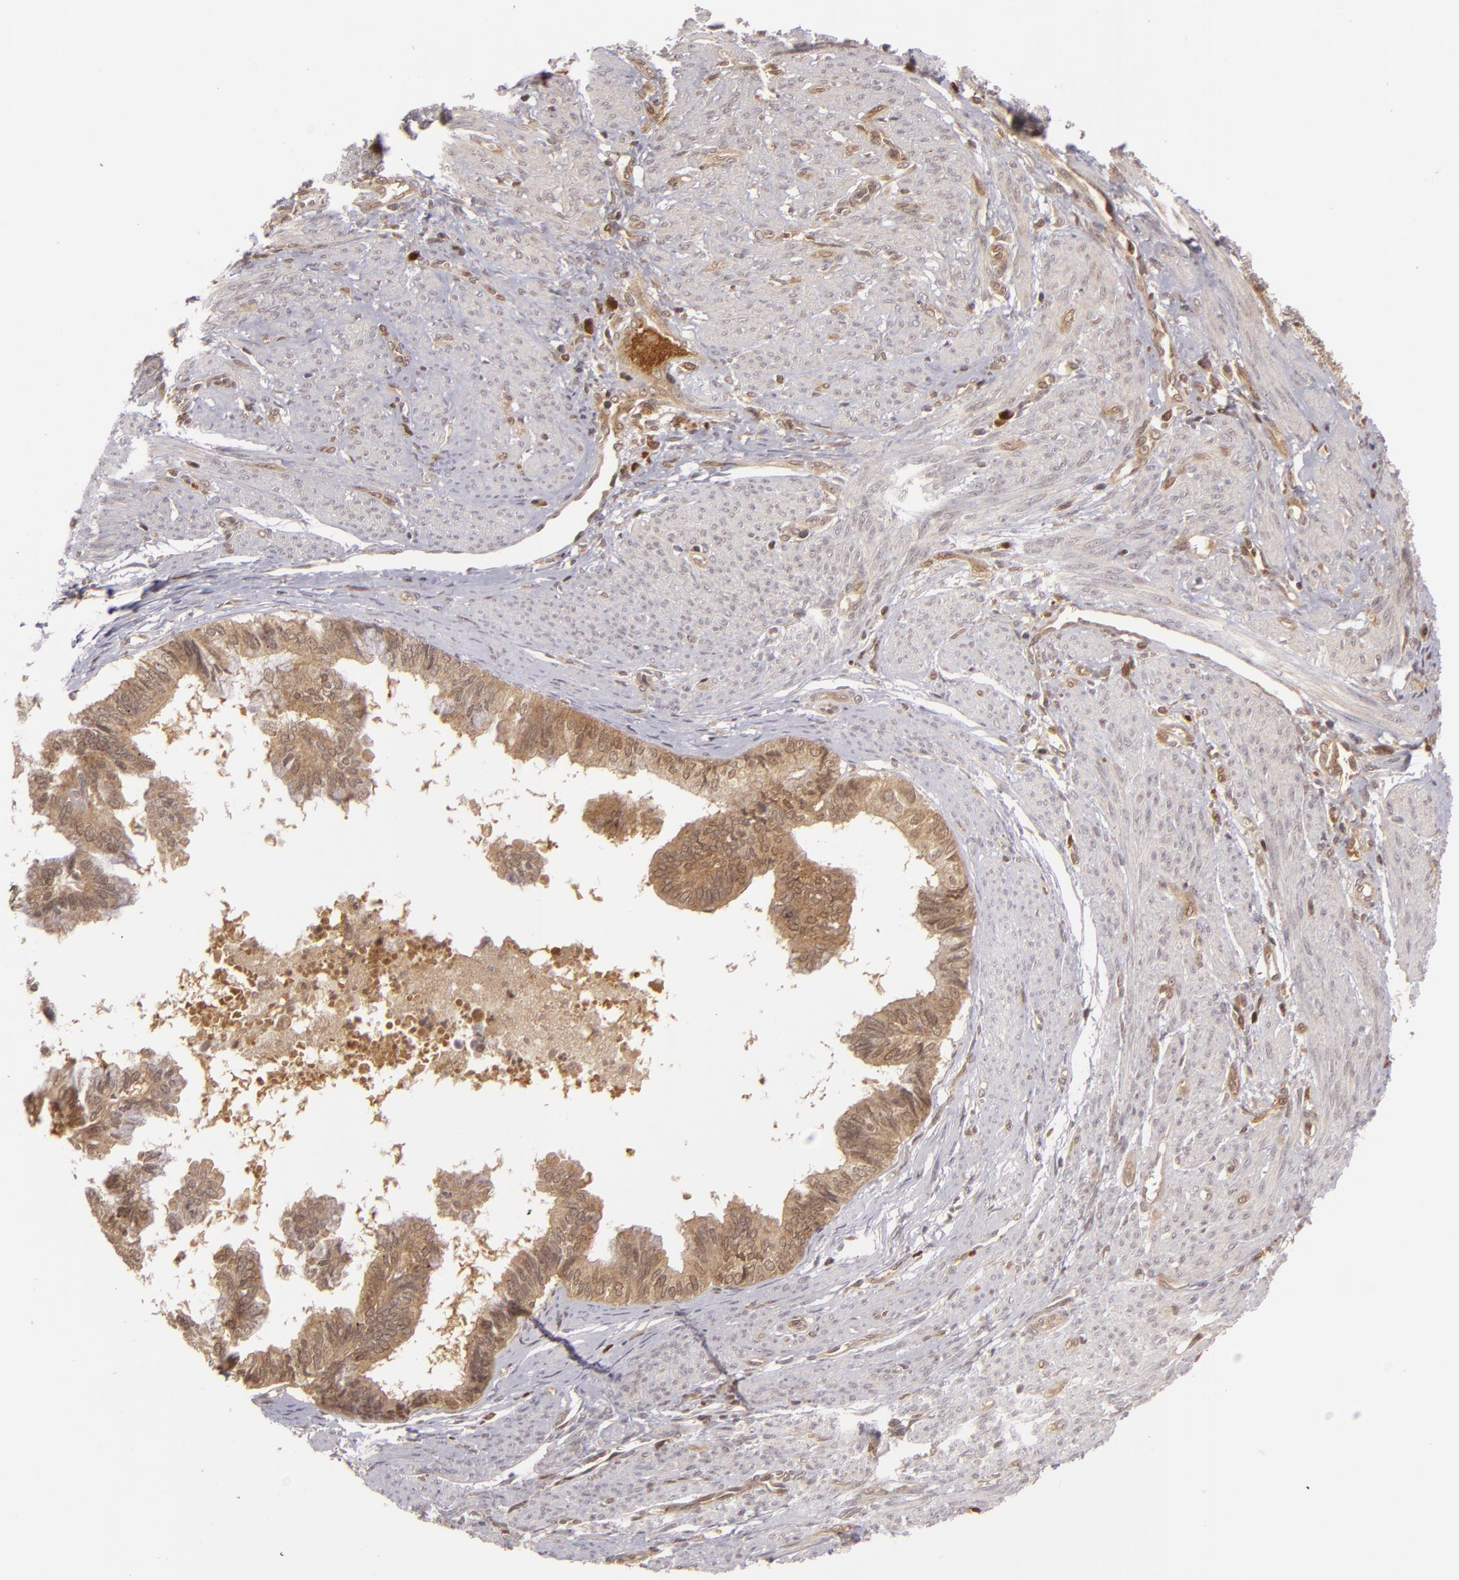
{"staining": {"intensity": "moderate", "quantity": ">75%", "location": "cytoplasmic/membranous"}, "tissue": "endometrial cancer", "cell_type": "Tumor cells", "image_type": "cancer", "snomed": [{"axis": "morphology", "description": "Adenocarcinoma, NOS"}, {"axis": "topography", "description": "Endometrium"}], "caption": "Tumor cells demonstrate moderate cytoplasmic/membranous positivity in about >75% of cells in endometrial cancer.", "gene": "ZBTB33", "patient": {"sex": "female", "age": 75}}